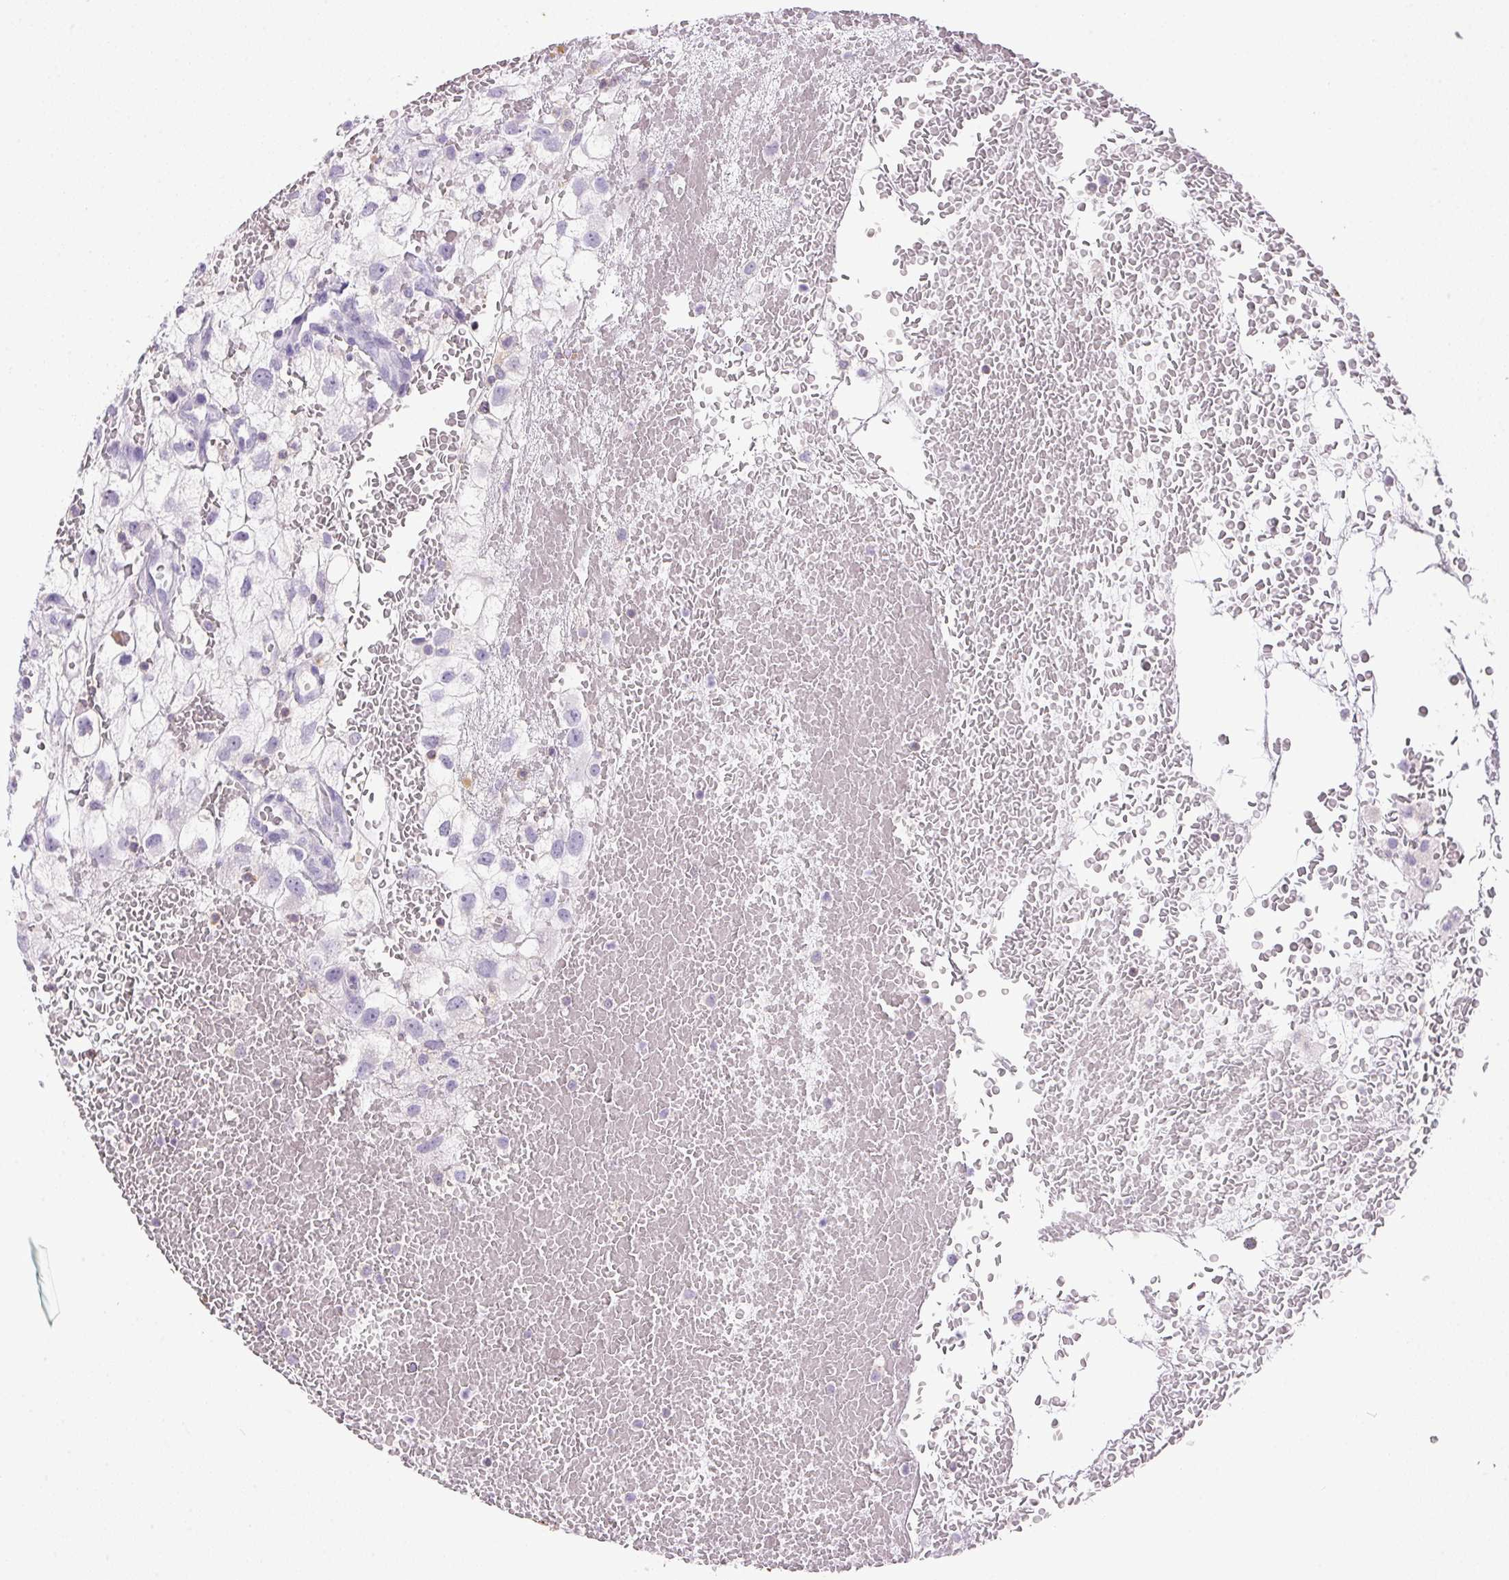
{"staining": {"intensity": "negative", "quantity": "none", "location": "none"}, "tissue": "renal cancer", "cell_type": "Tumor cells", "image_type": "cancer", "snomed": [{"axis": "morphology", "description": "Adenocarcinoma, NOS"}, {"axis": "topography", "description": "Kidney"}], "caption": "DAB immunohistochemical staining of renal cancer (adenocarcinoma) demonstrates no significant staining in tumor cells.", "gene": "S100A2", "patient": {"sex": "male", "age": 59}}